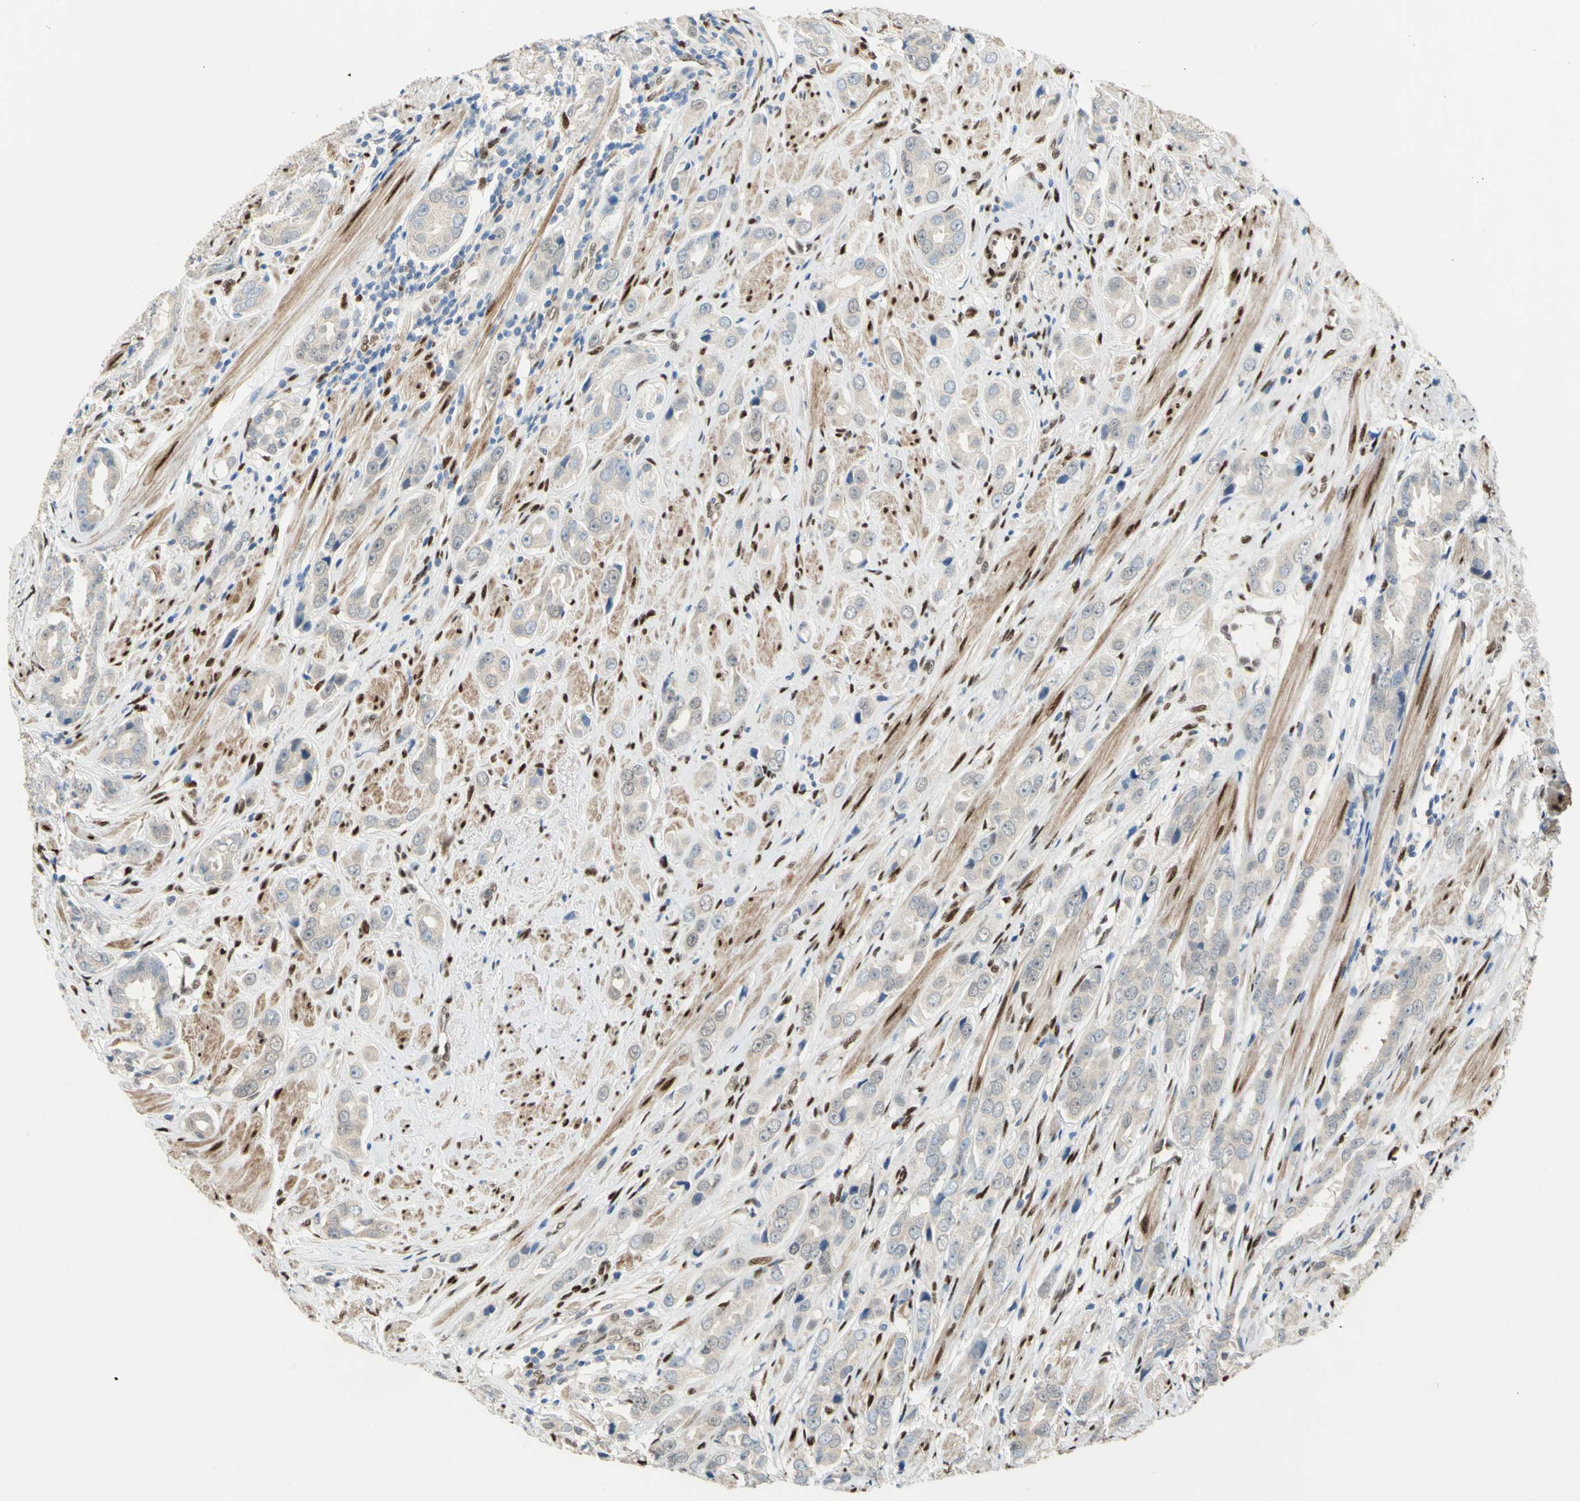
{"staining": {"intensity": "weak", "quantity": ">75%", "location": "cytoplasmic/membranous"}, "tissue": "prostate cancer", "cell_type": "Tumor cells", "image_type": "cancer", "snomed": [{"axis": "morphology", "description": "Adenocarcinoma, Medium grade"}, {"axis": "topography", "description": "Prostate"}], "caption": "Protein staining exhibits weak cytoplasmic/membranous positivity in approximately >75% of tumor cells in prostate adenocarcinoma (medium-grade). The staining was performed using DAB (3,3'-diaminobenzidine), with brown indicating positive protein expression. Nuclei are stained blue with hematoxylin.", "gene": "RBFOX2", "patient": {"sex": "male", "age": 53}}